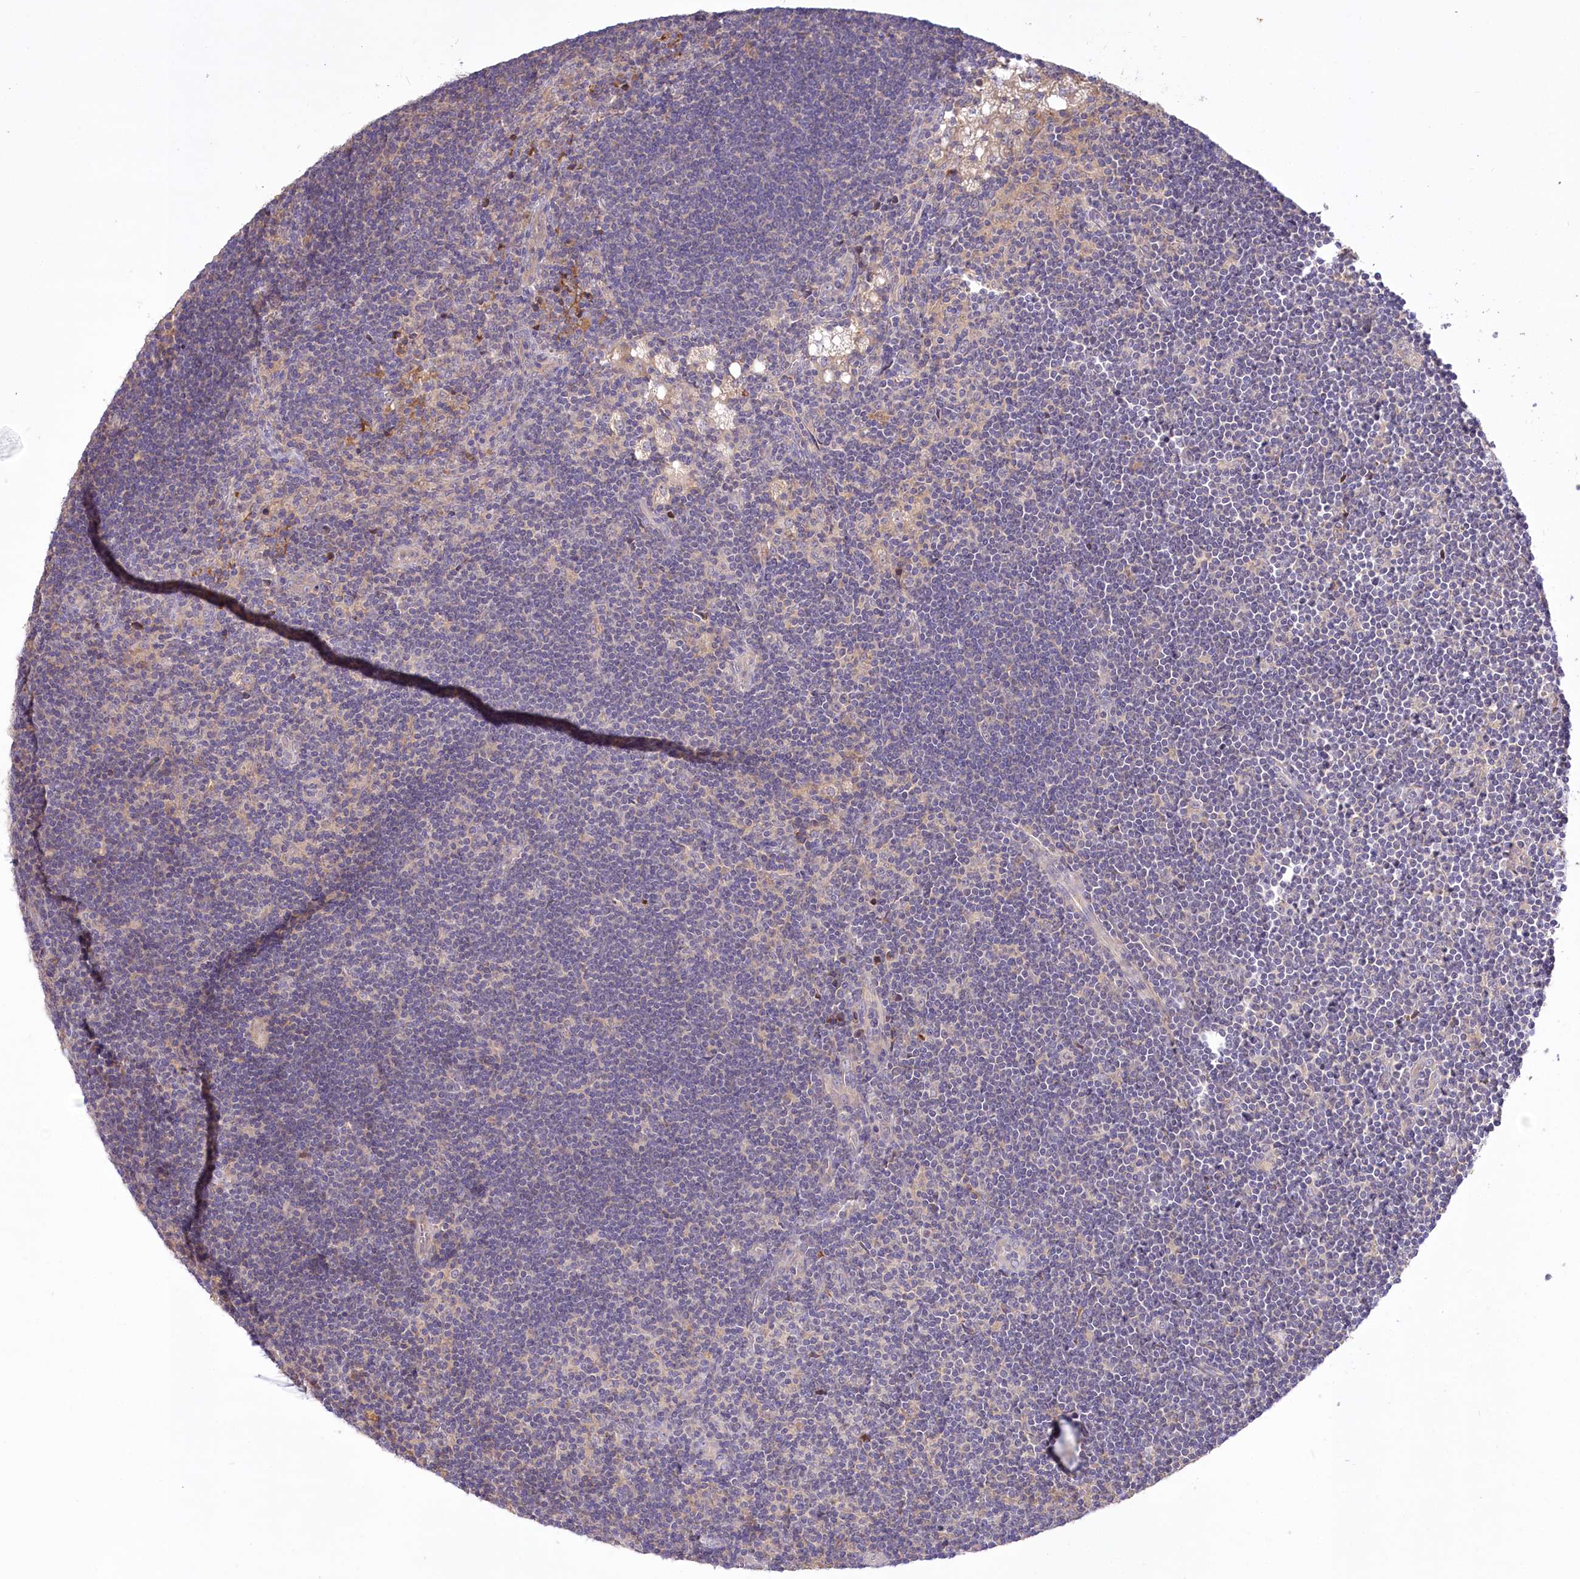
{"staining": {"intensity": "weak", "quantity": "<25%", "location": "cytoplasmic/membranous"}, "tissue": "lymph node", "cell_type": "Germinal center cells", "image_type": "normal", "snomed": [{"axis": "morphology", "description": "Normal tissue, NOS"}, {"axis": "topography", "description": "Lymph node"}], "caption": "A histopathology image of lymph node stained for a protein demonstrates no brown staining in germinal center cells. The staining is performed using DAB (3,3'-diaminobenzidine) brown chromogen with nuclei counter-stained in using hematoxylin.", "gene": "PBLD", "patient": {"sex": "male", "age": 24}}